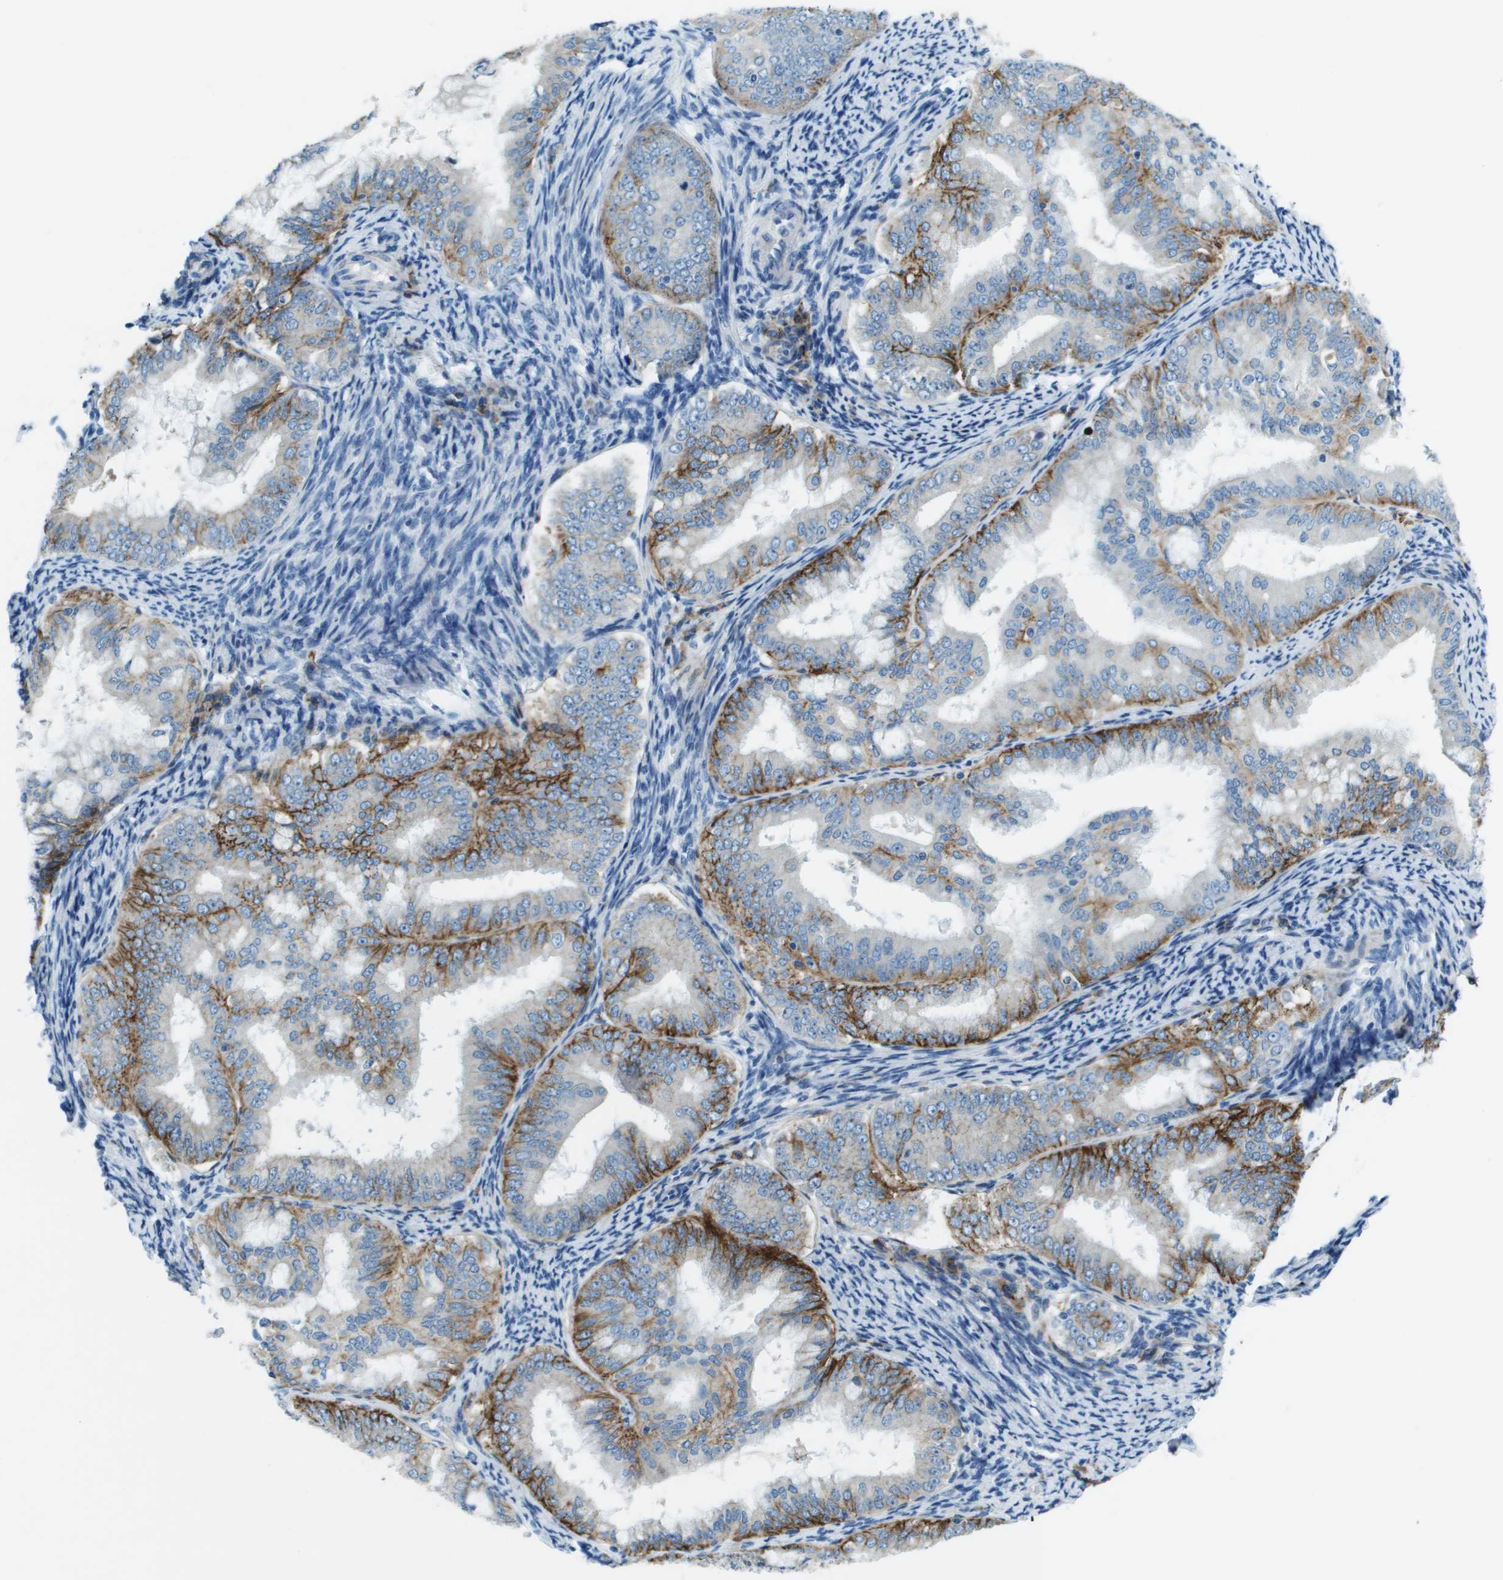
{"staining": {"intensity": "moderate", "quantity": "25%-75%", "location": "cytoplasmic/membranous"}, "tissue": "endometrial cancer", "cell_type": "Tumor cells", "image_type": "cancer", "snomed": [{"axis": "morphology", "description": "Adenocarcinoma, NOS"}, {"axis": "topography", "description": "Endometrium"}], "caption": "Immunohistochemical staining of endometrial adenocarcinoma shows medium levels of moderate cytoplasmic/membranous expression in approximately 25%-75% of tumor cells.", "gene": "SDC1", "patient": {"sex": "female", "age": 63}}